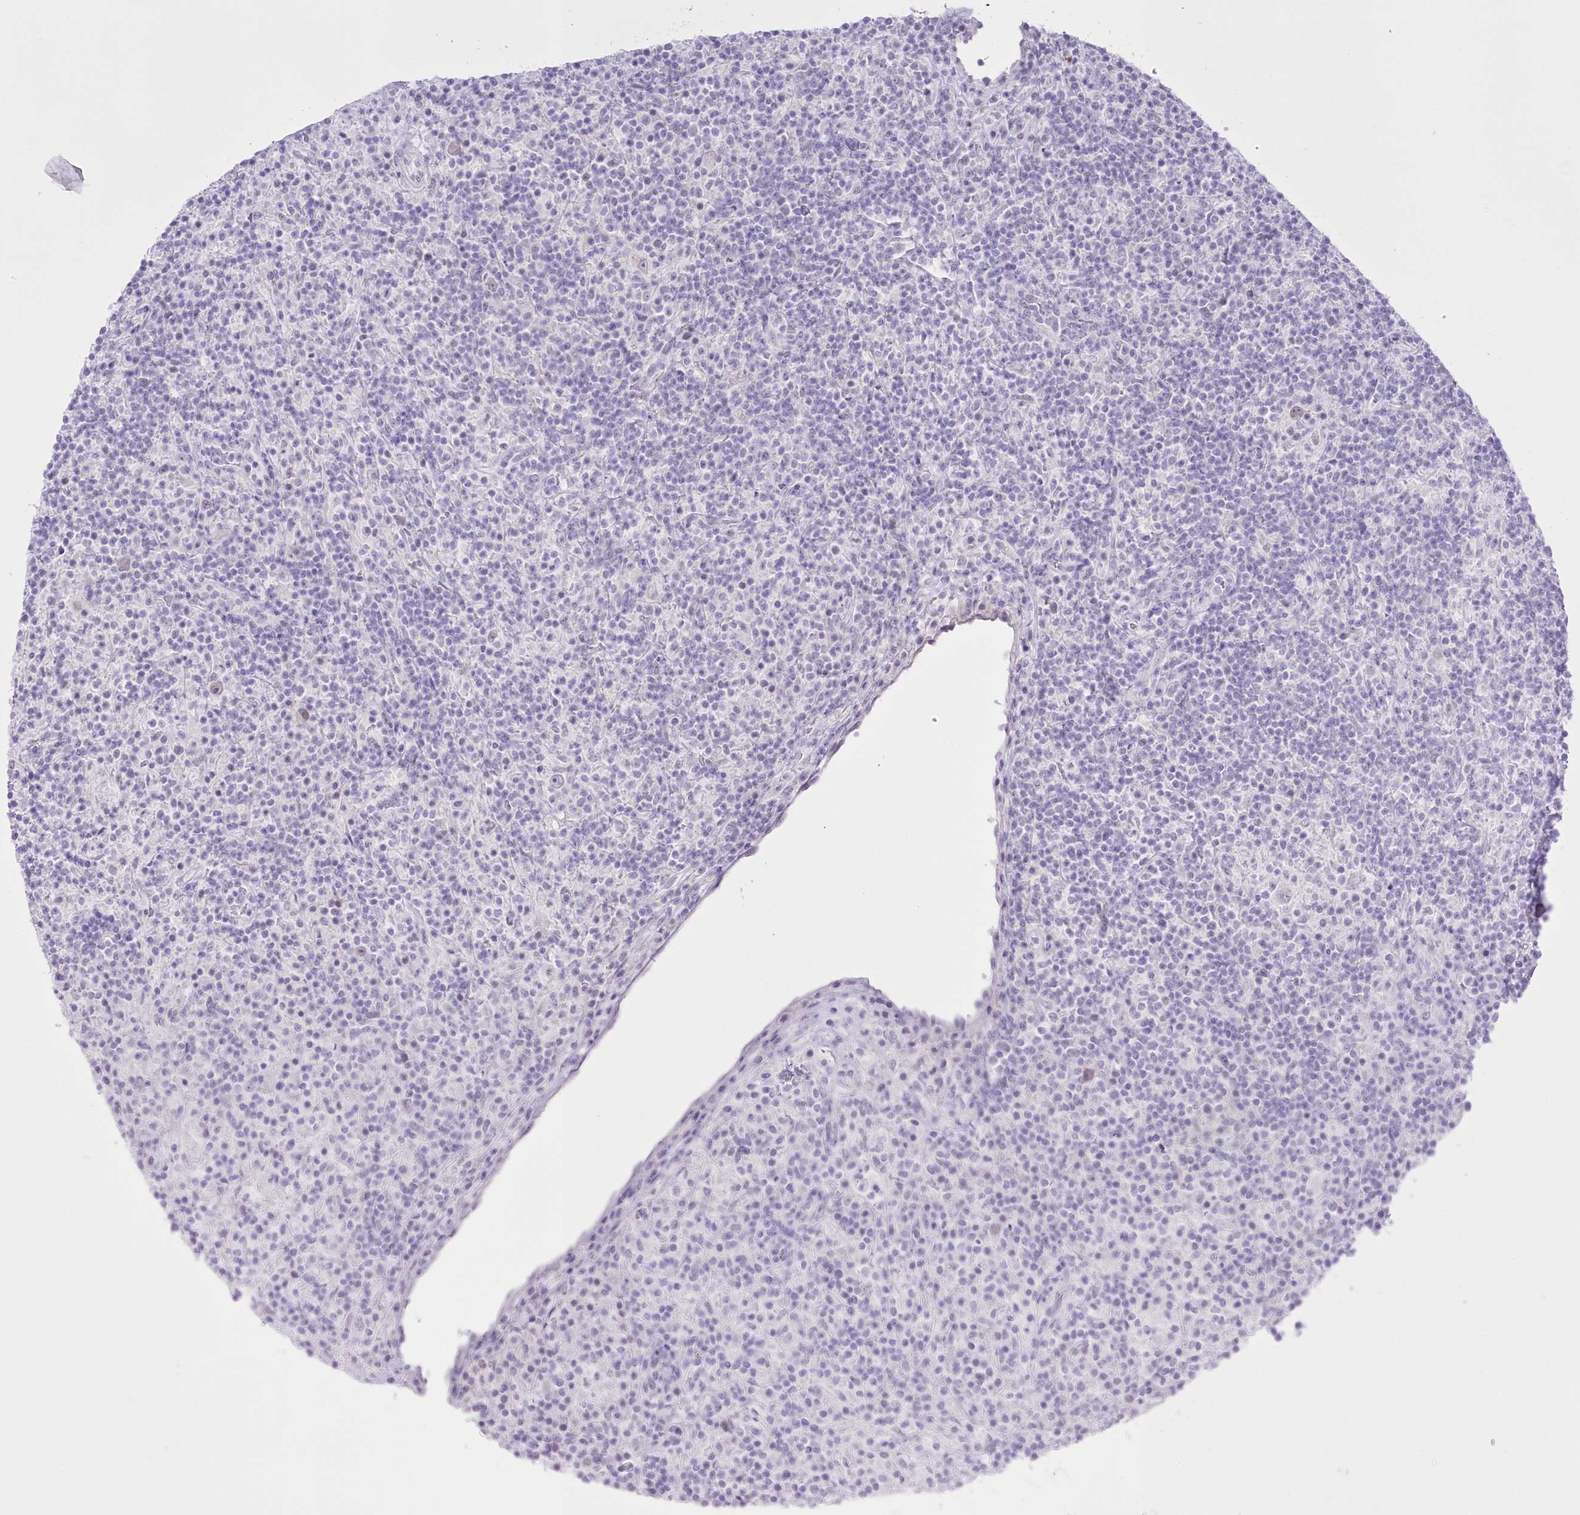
{"staining": {"intensity": "negative", "quantity": "none", "location": "none"}, "tissue": "lymphoma", "cell_type": "Tumor cells", "image_type": "cancer", "snomed": [{"axis": "morphology", "description": "Hodgkin's disease, NOS"}, {"axis": "topography", "description": "Lymph node"}], "caption": "The photomicrograph reveals no staining of tumor cells in lymphoma.", "gene": "SLC39A10", "patient": {"sex": "male", "age": 70}}